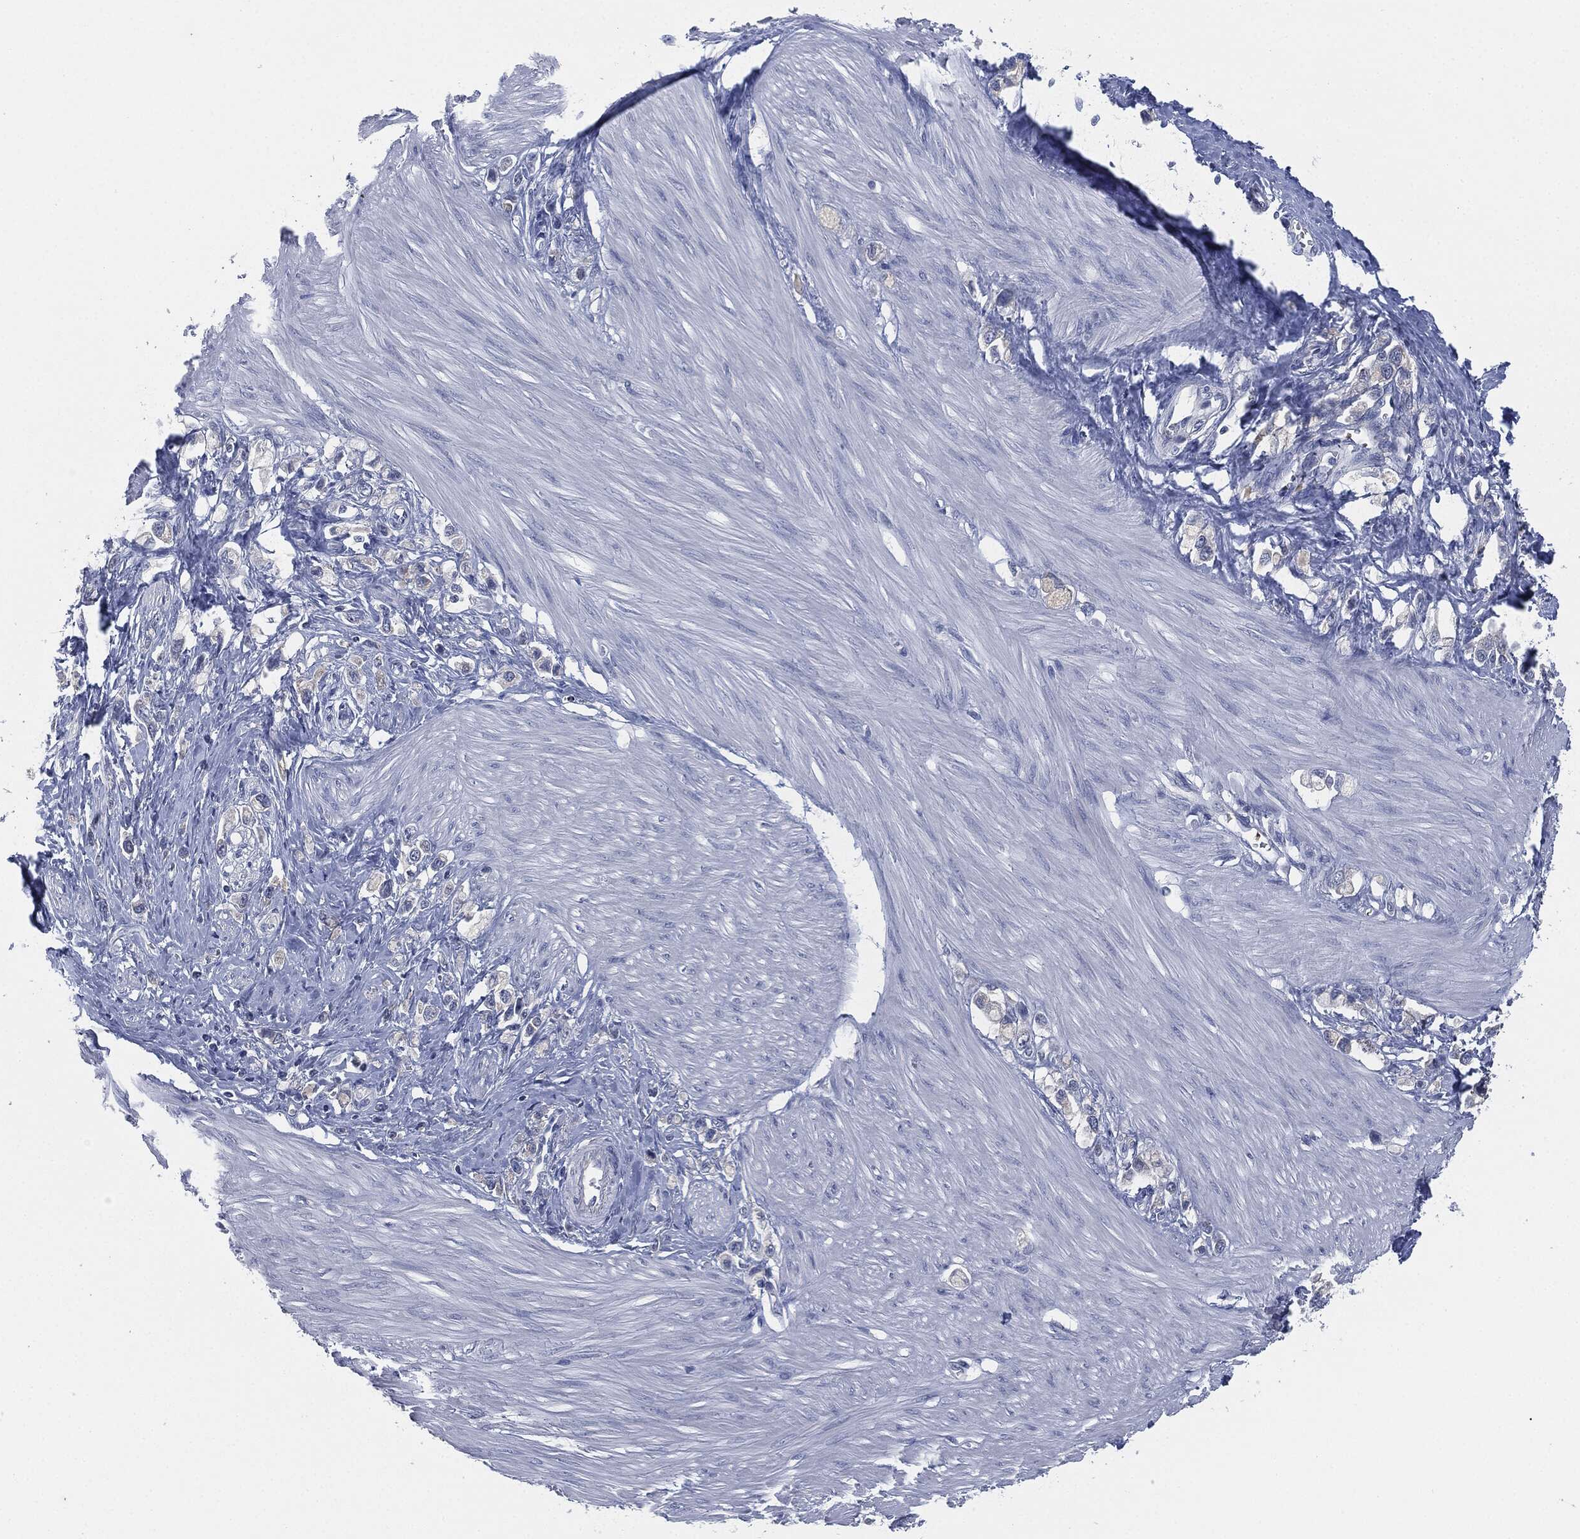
{"staining": {"intensity": "negative", "quantity": "none", "location": "none"}, "tissue": "stomach cancer", "cell_type": "Tumor cells", "image_type": "cancer", "snomed": [{"axis": "morphology", "description": "Normal tissue, NOS"}, {"axis": "morphology", "description": "Adenocarcinoma, NOS"}, {"axis": "morphology", "description": "Adenocarcinoma, High grade"}, {"axis": "topography", "description": "Stomach, upper"}, {"axis": "topography", "description": "Stomach"}], "caption": "Immunohistochemical staining of stomach cancer reveals no significant staining in tumor cells. Nuclei are stained in blue.", "gene": "SIGLEC9", "patient": {"sex": "female", "age": 65}}